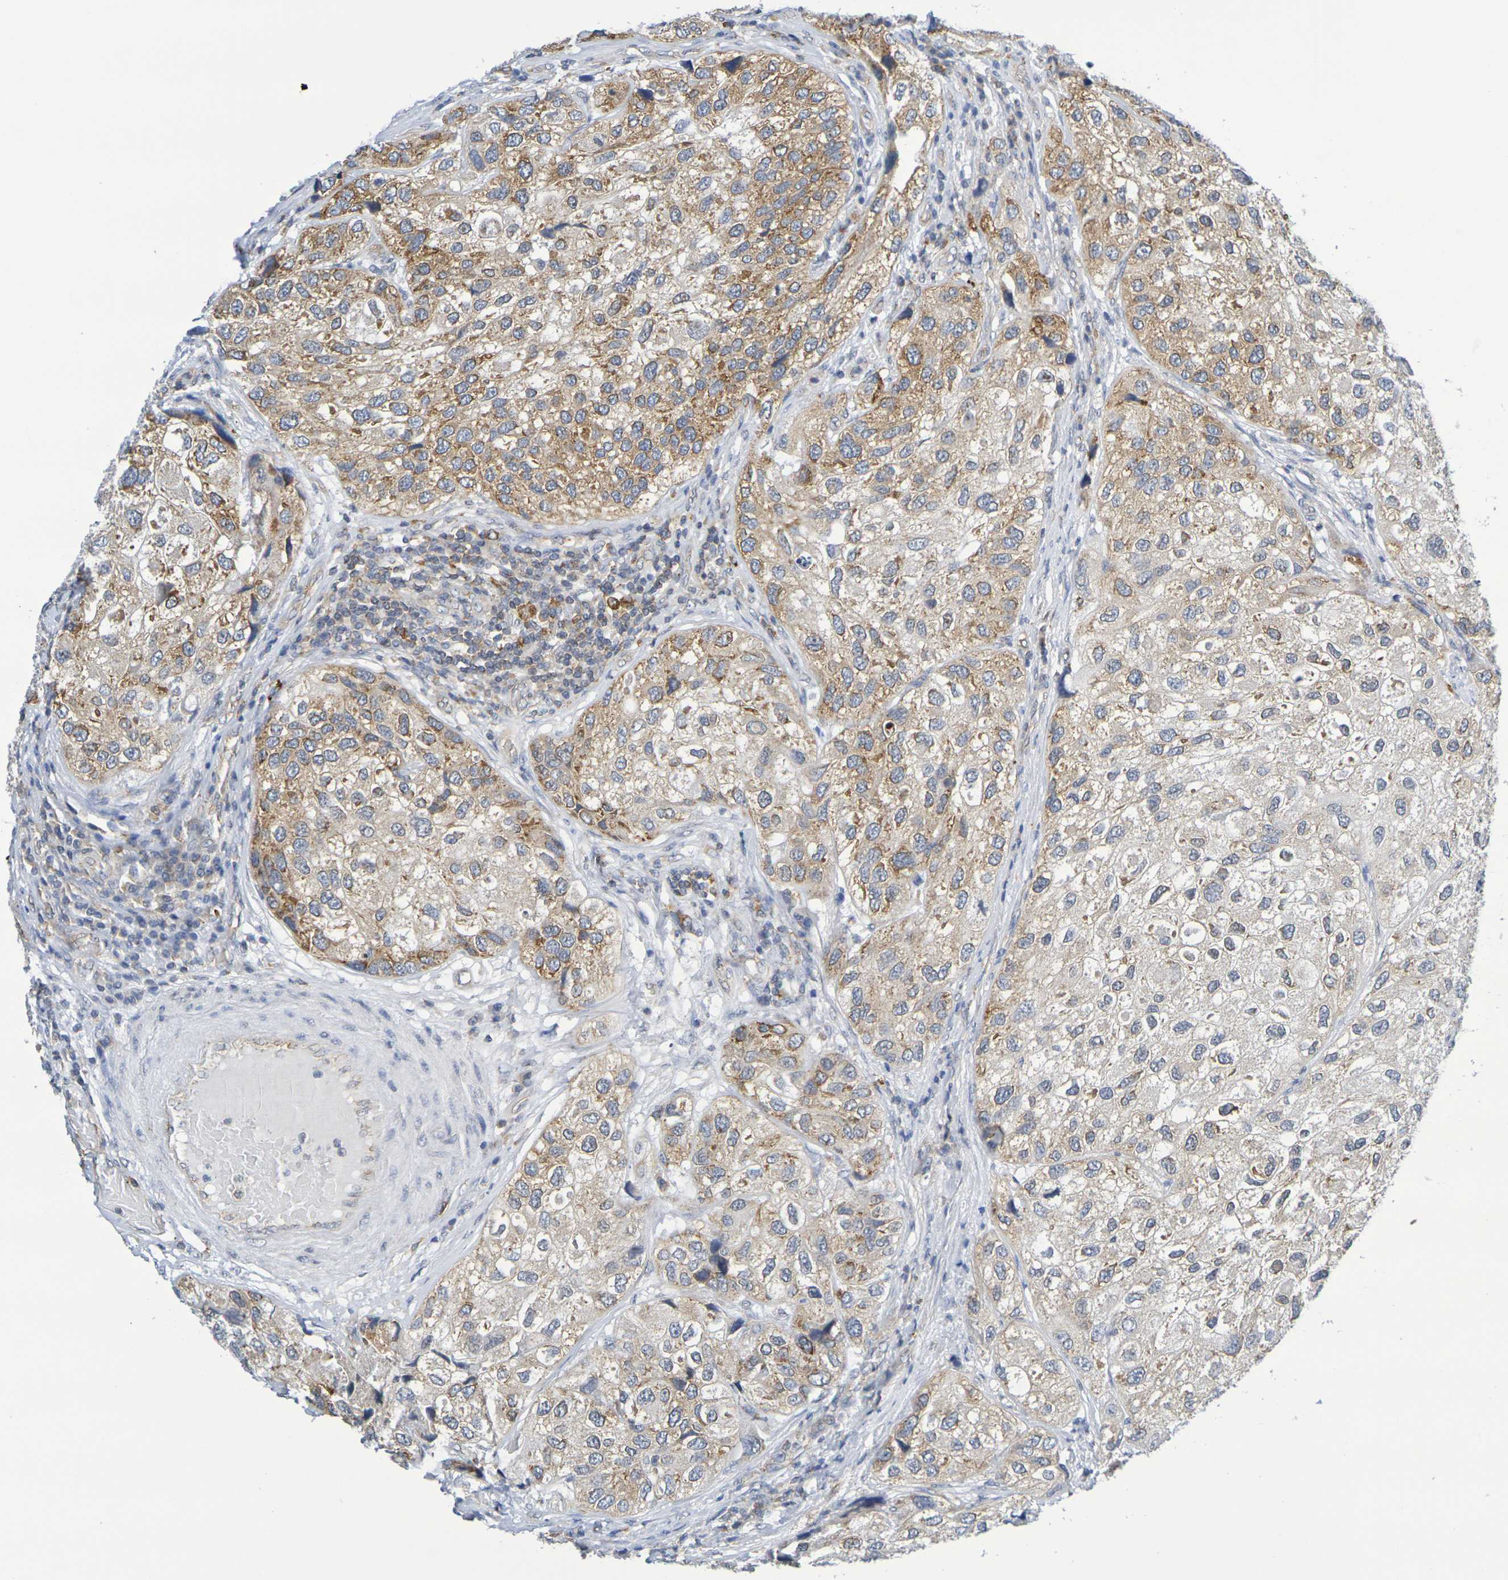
{"staining": {"intensity": "moderate", "quantity": ">75%", "location": "cytoplasmic/membranous"}, "tissue": "urothelial cancer", "cell_type": "Tumor cells", "image_type": "cancer", "snomed": [{"axis": "morphology", "description": "Urothelial carcinoma, High grade"}, {"axis": "topography", "description": "Urinary bladder"}], "caption": "A high-resolution image shows immunohistochemistry staining of urothelial cancer, which exhibits moderate cytoplasmic/membranous expression in approximately >75% of tumor cells.", "gene": "CHRNB1", "patient": {"sex": "female", "age": 64}}